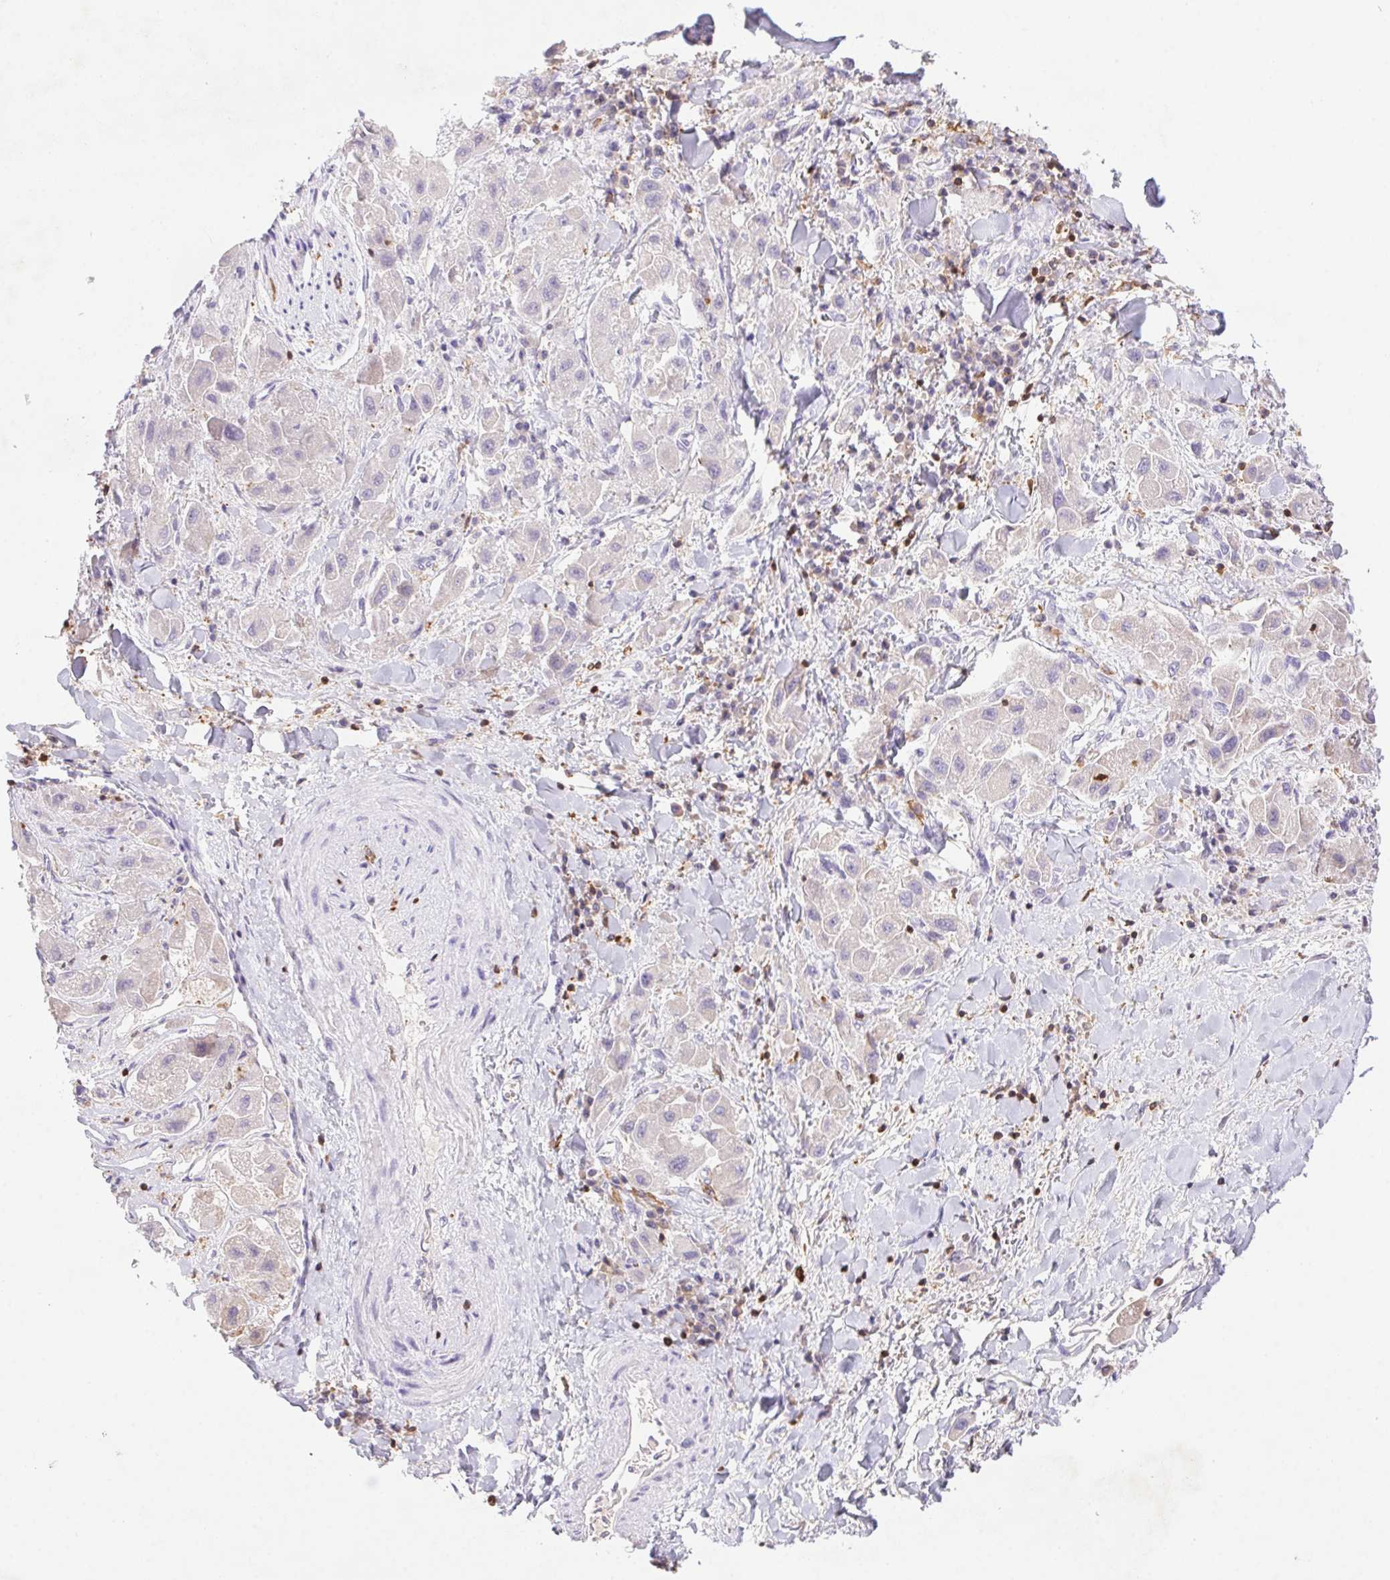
{"staining": {"intensity": "negative", "quantity": "none", "location": "none"}, "tissue": "liver cancer", "cell_type": "Tumor cells", "image_type": "cancer", "snomed": [{"axis": "morphology", "description": "Carcinoma, Hepatocellular, NOS"}, {"axis": "topography", "description": "Liver"}], "caption": "IHC image of human liver cancer (hepatocellular carcinoma) stained for a protein (brown), which shows no positivity in tumor cells. (Stains: DAB (3,3'-diaminobenzidine) immunohistochemistry (IHC) with hematoxylin counter stain, Microscopy: brightfield microscopy at high magnification).", "gene": "APBB1IP", "patient": {"sex": "male", "age": 24}}